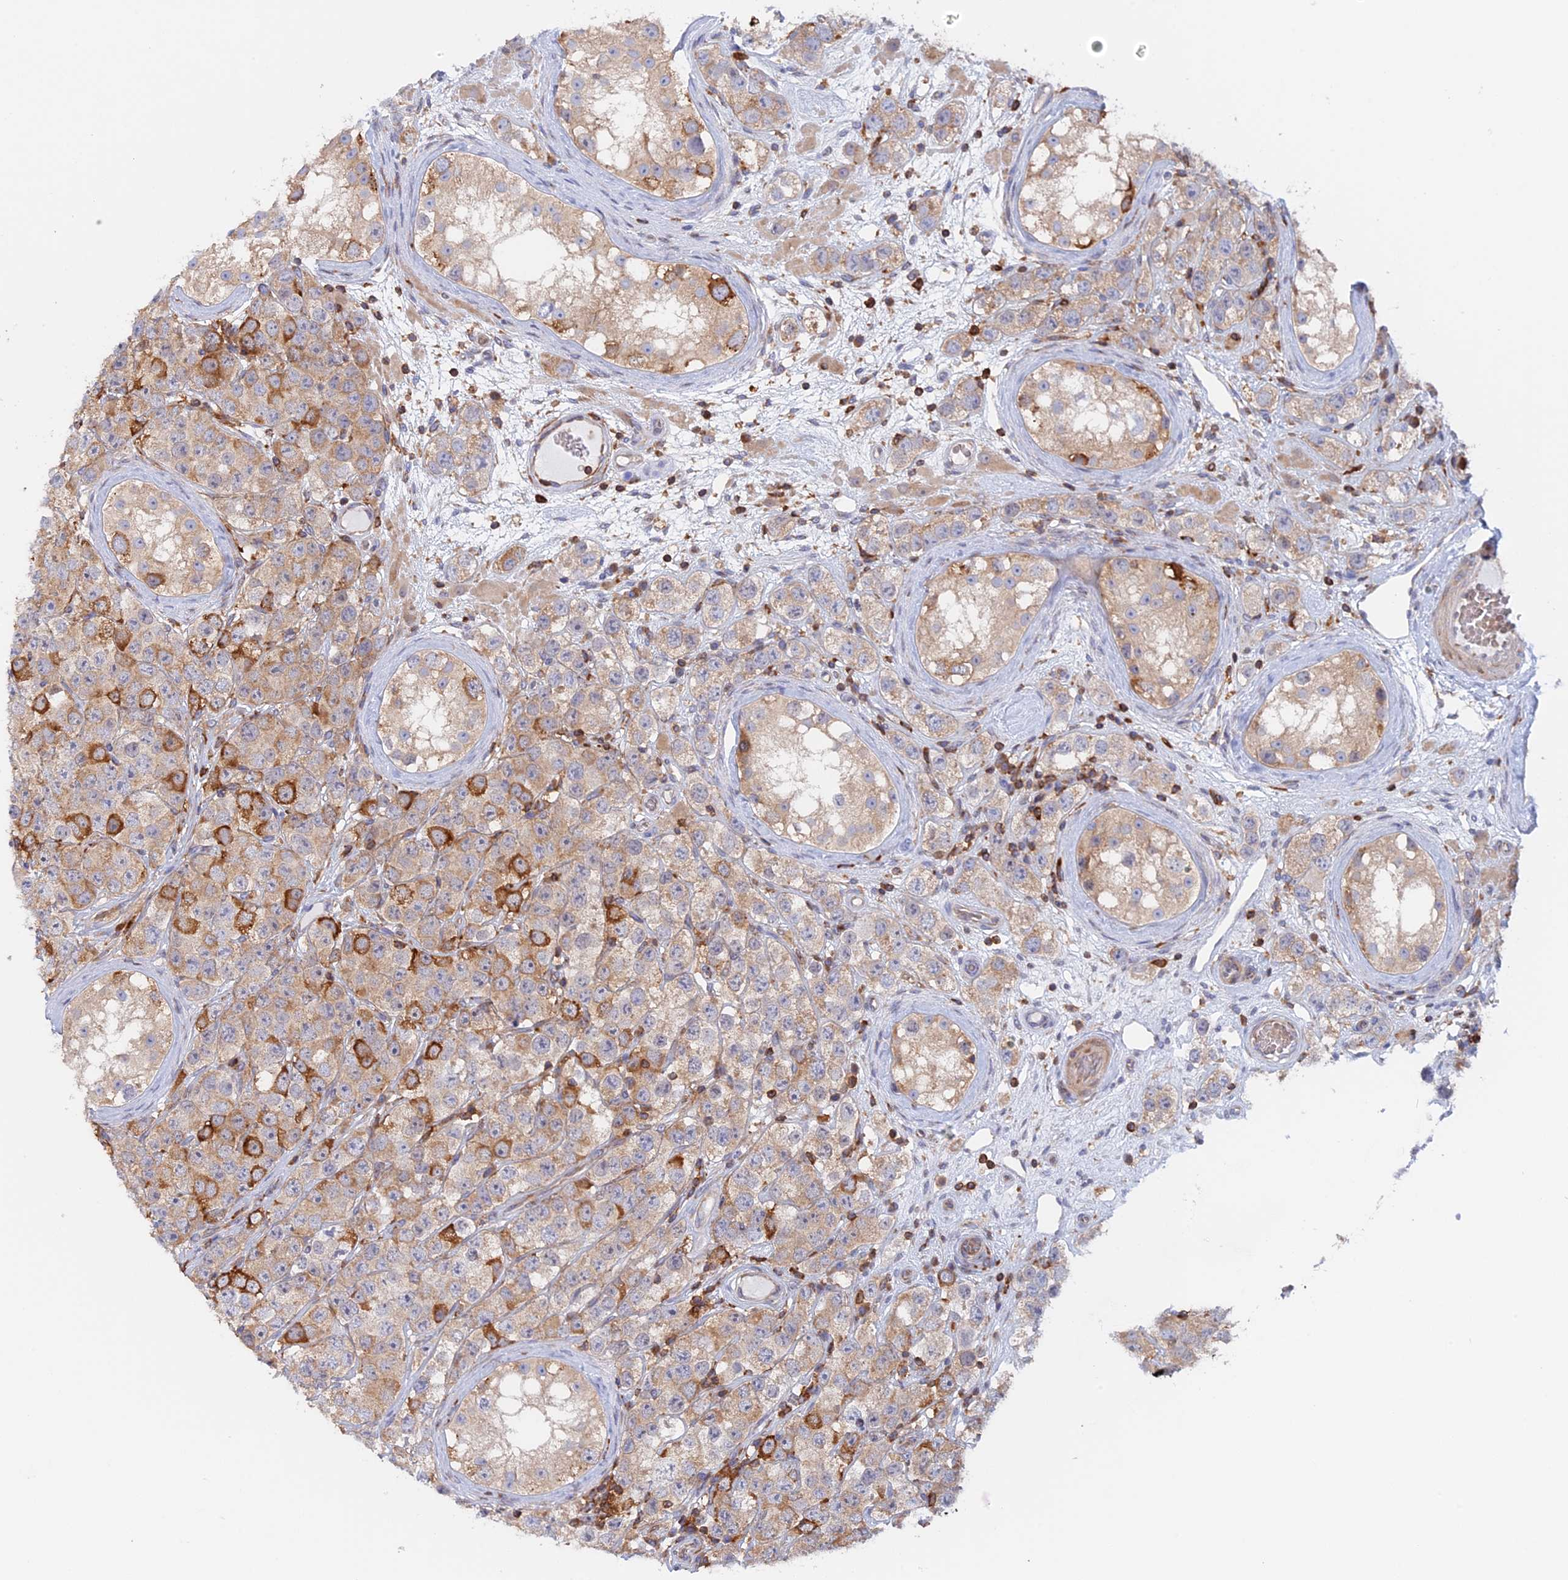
{"staining": {"intensity": "strong", "quantity": "<25%", "location": "cytoplasmic/membranous"}, "tissue": "testis cancer", "cell_type": "Tumor cells", "image_type": "cancer", "snomed": [{"axis": "morphology", "description": "Seminoma, NOS"}, {"axis": "topography", "description": "Testis"}], "caption": "Immunohistochemical staining of human seminoma (testis) displays strong cytoplasmic/membranous protein expression in about <25% of tumor cells.", "gene": "GMIP", "patient": {"sex": "male", "age": 28}}